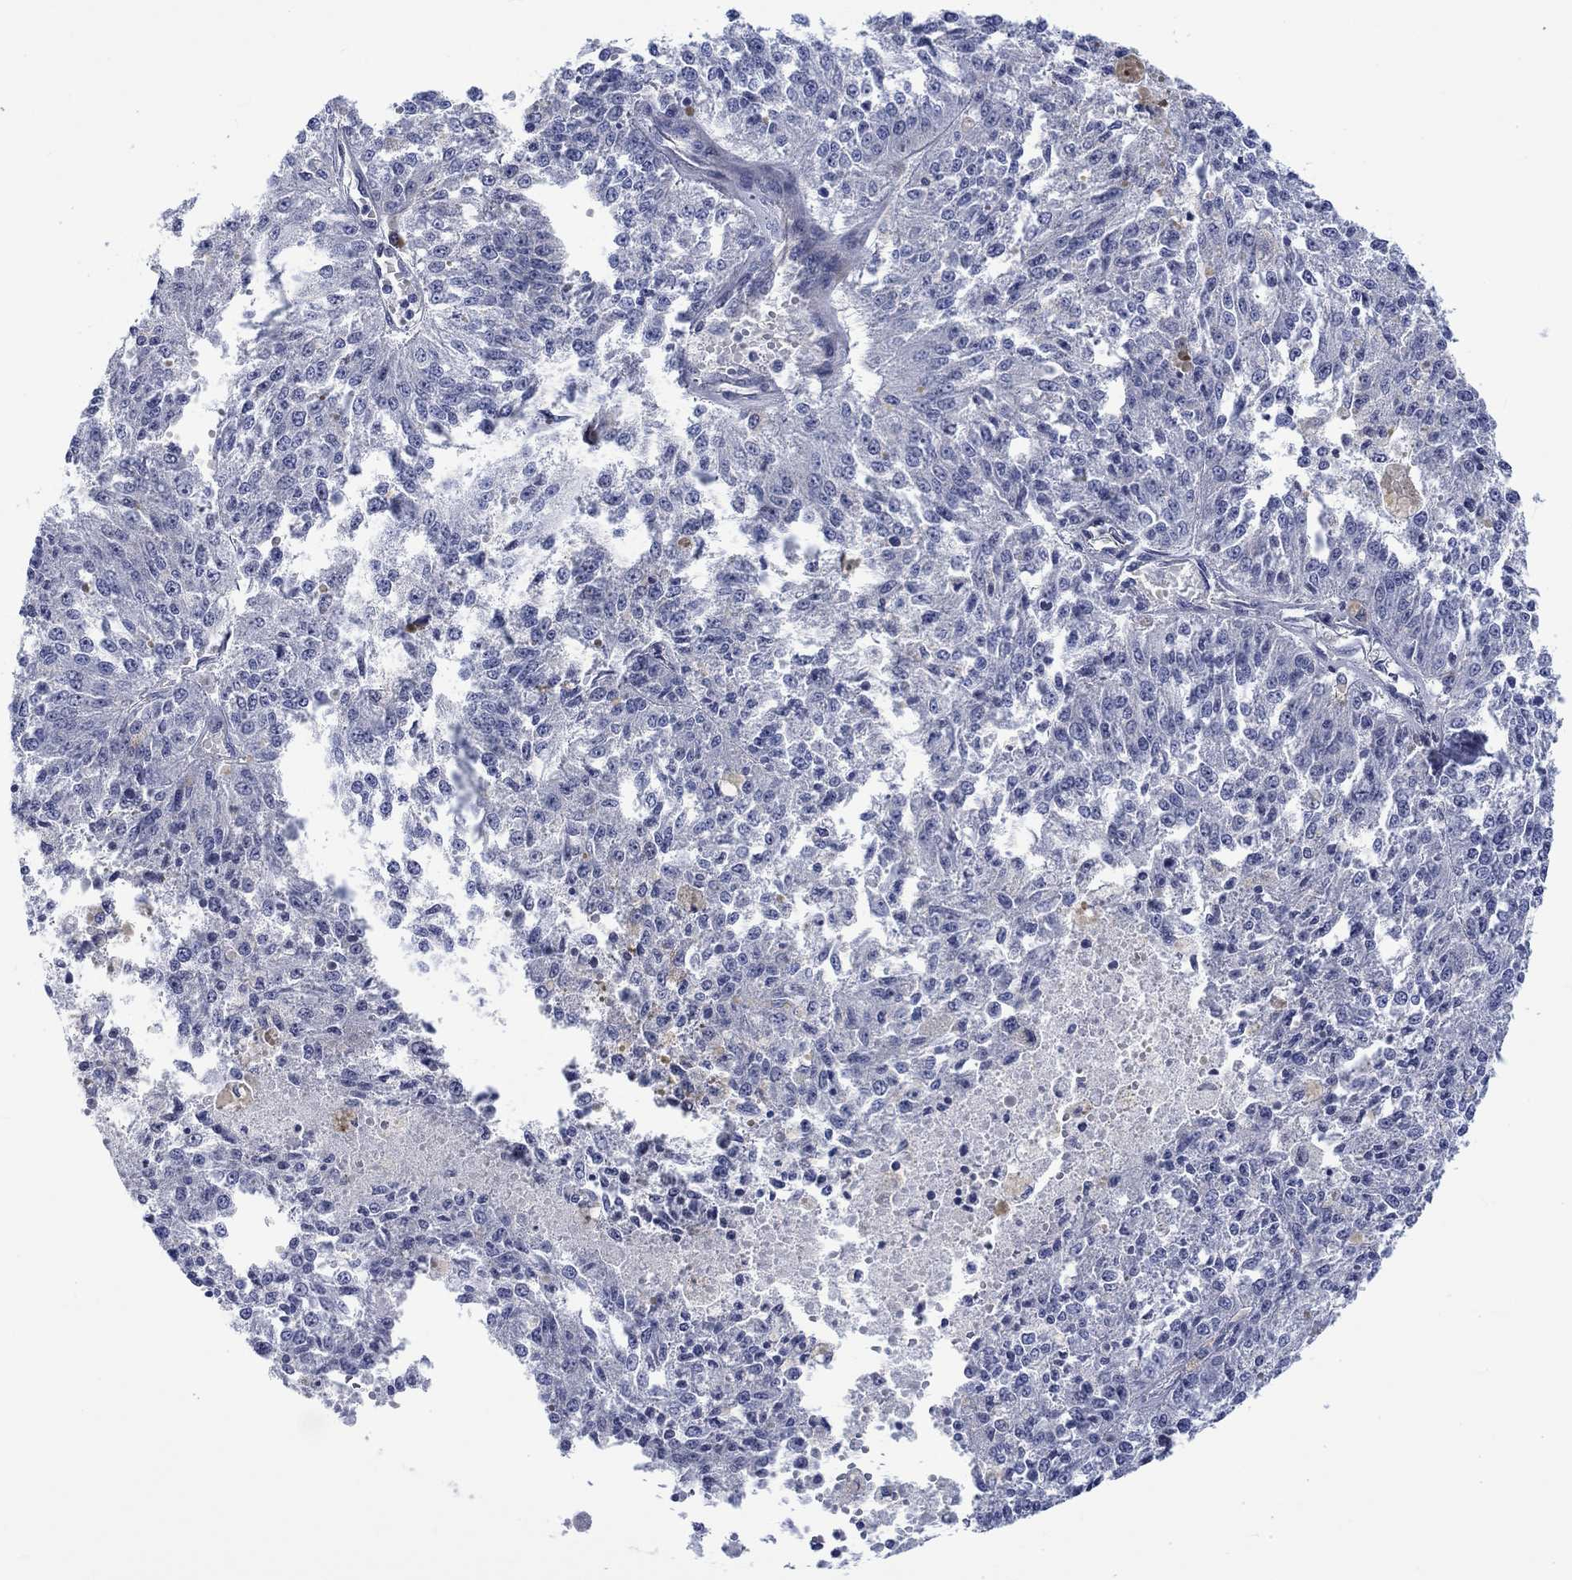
{"staining": {"intensity": "negative", "quantity": "none", "location": "none"}, "tissue": "melanoma", "cell_type": "Tumor cells", "image_type": "cancer", "snomed": [{"axis": "morphology", "description": "Malignant melanoma, Metastatic site"}, {"axis": "topography", "description": "Lymph node"}], "caption": "The immunohistochemistry (IHC) micrograph has no significant positivity in tumor cells of malignant melanoma (metastatic site) tissue. Brightfield microscopy of immunohistochemistry (IHC) stained with DAB (brown) and hematoxylin (blue), captured at high magnification.", "gene": "AGRP", "patient": {"sex": "female", "age": 64}}